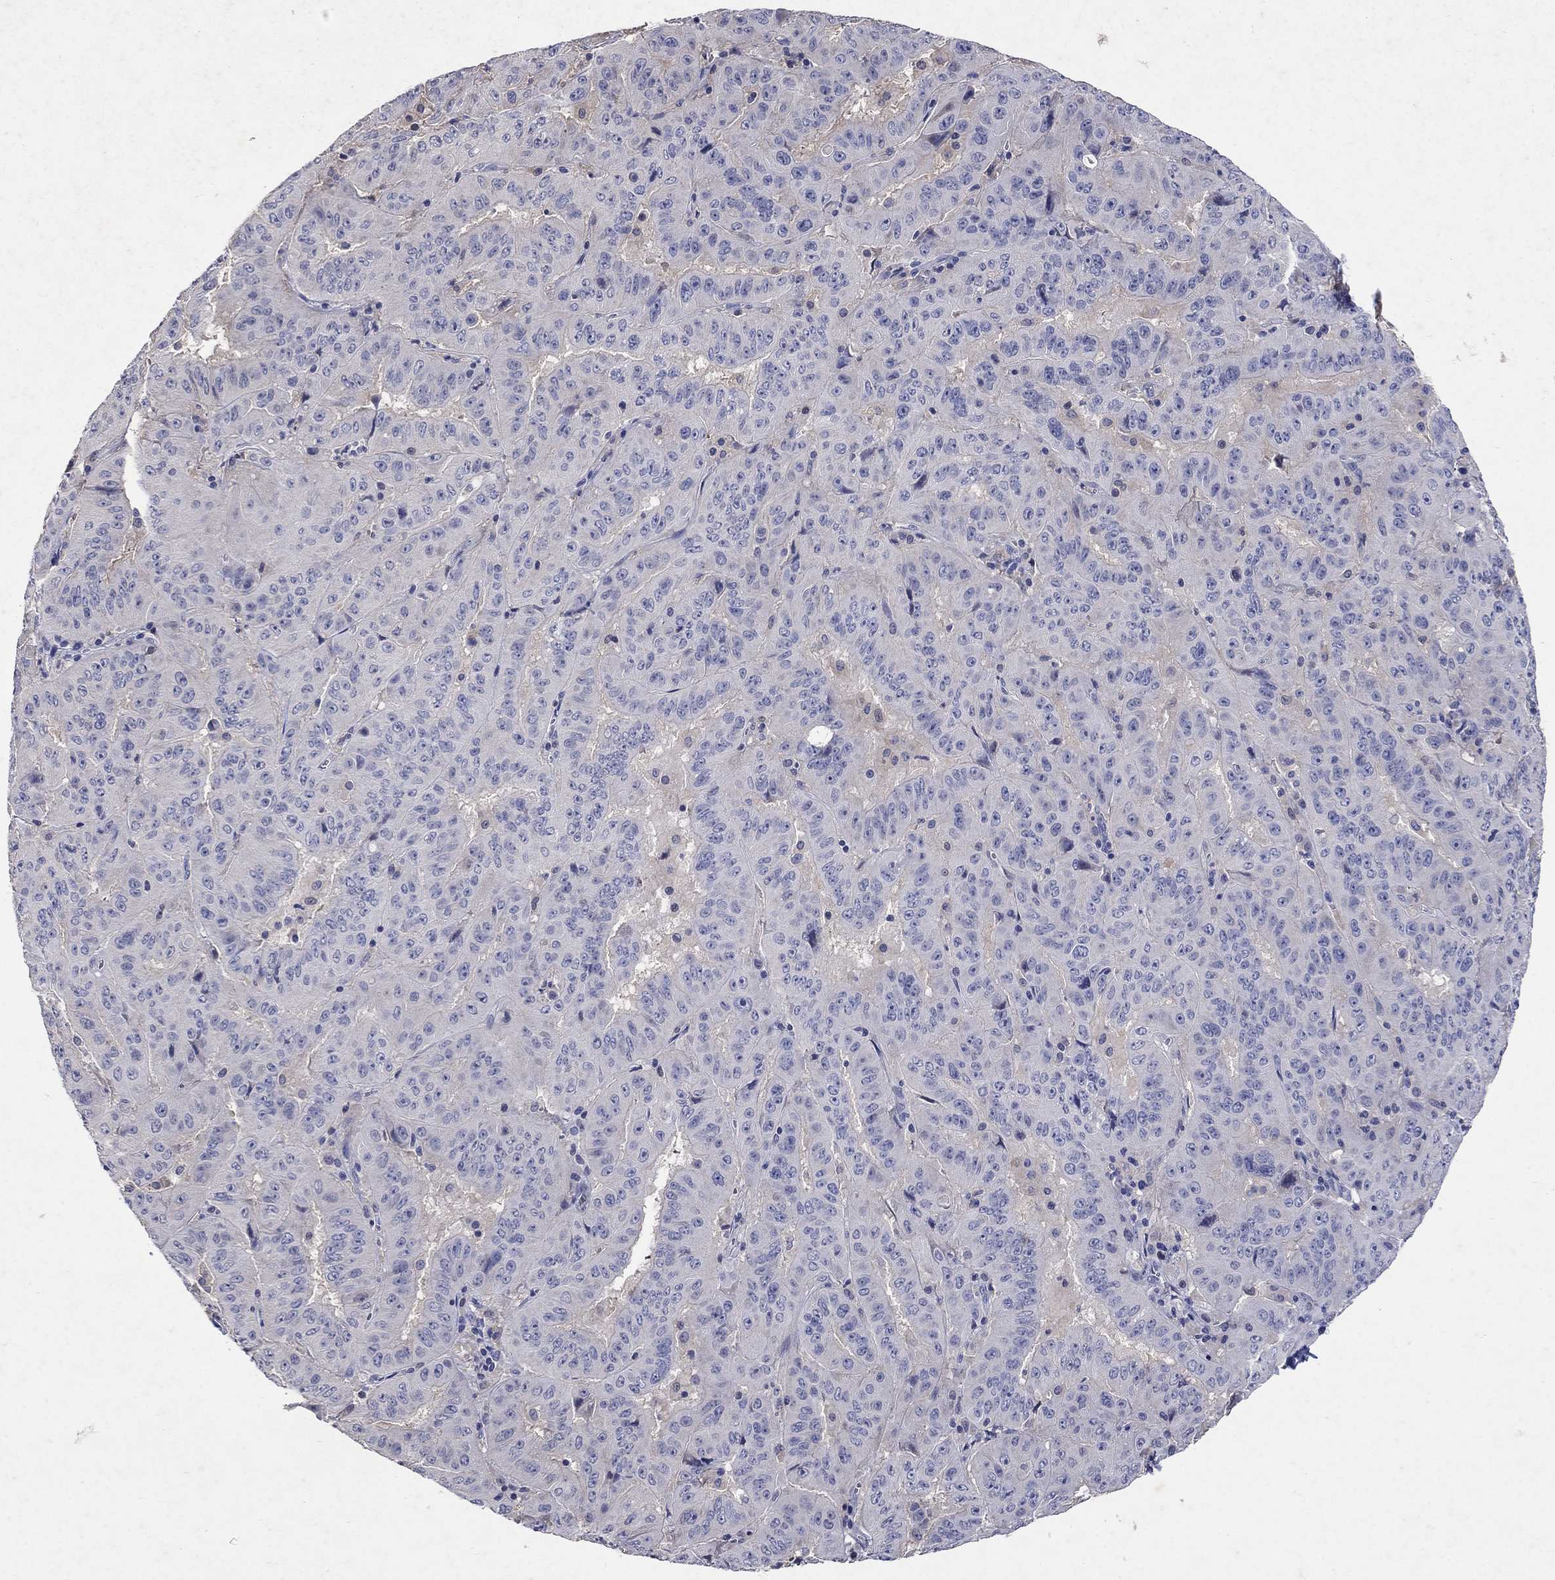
{"staining": {"intensity": "negative", "quantity": "none", "location": "none"}, "tissue": "pancreatic cancer", "cell_type": "Tumor cells", "image_type": "cancer", "snomed": [{"axis": "morphology", "description": "Adenocarcinoma, NOS"}, {"axis": "topography", "description": "Pancreas"}], "caption": "IHC image of human pancreatic cancer (adenocarcinoma) stained for a protein (brown), which exhibits no positivity in tumor cells. (DAB (3,3'-diaminobenzidine) IHC, high magnification).", "gene": "CETN1", "patient": {"sex": "male", "age": 63}}